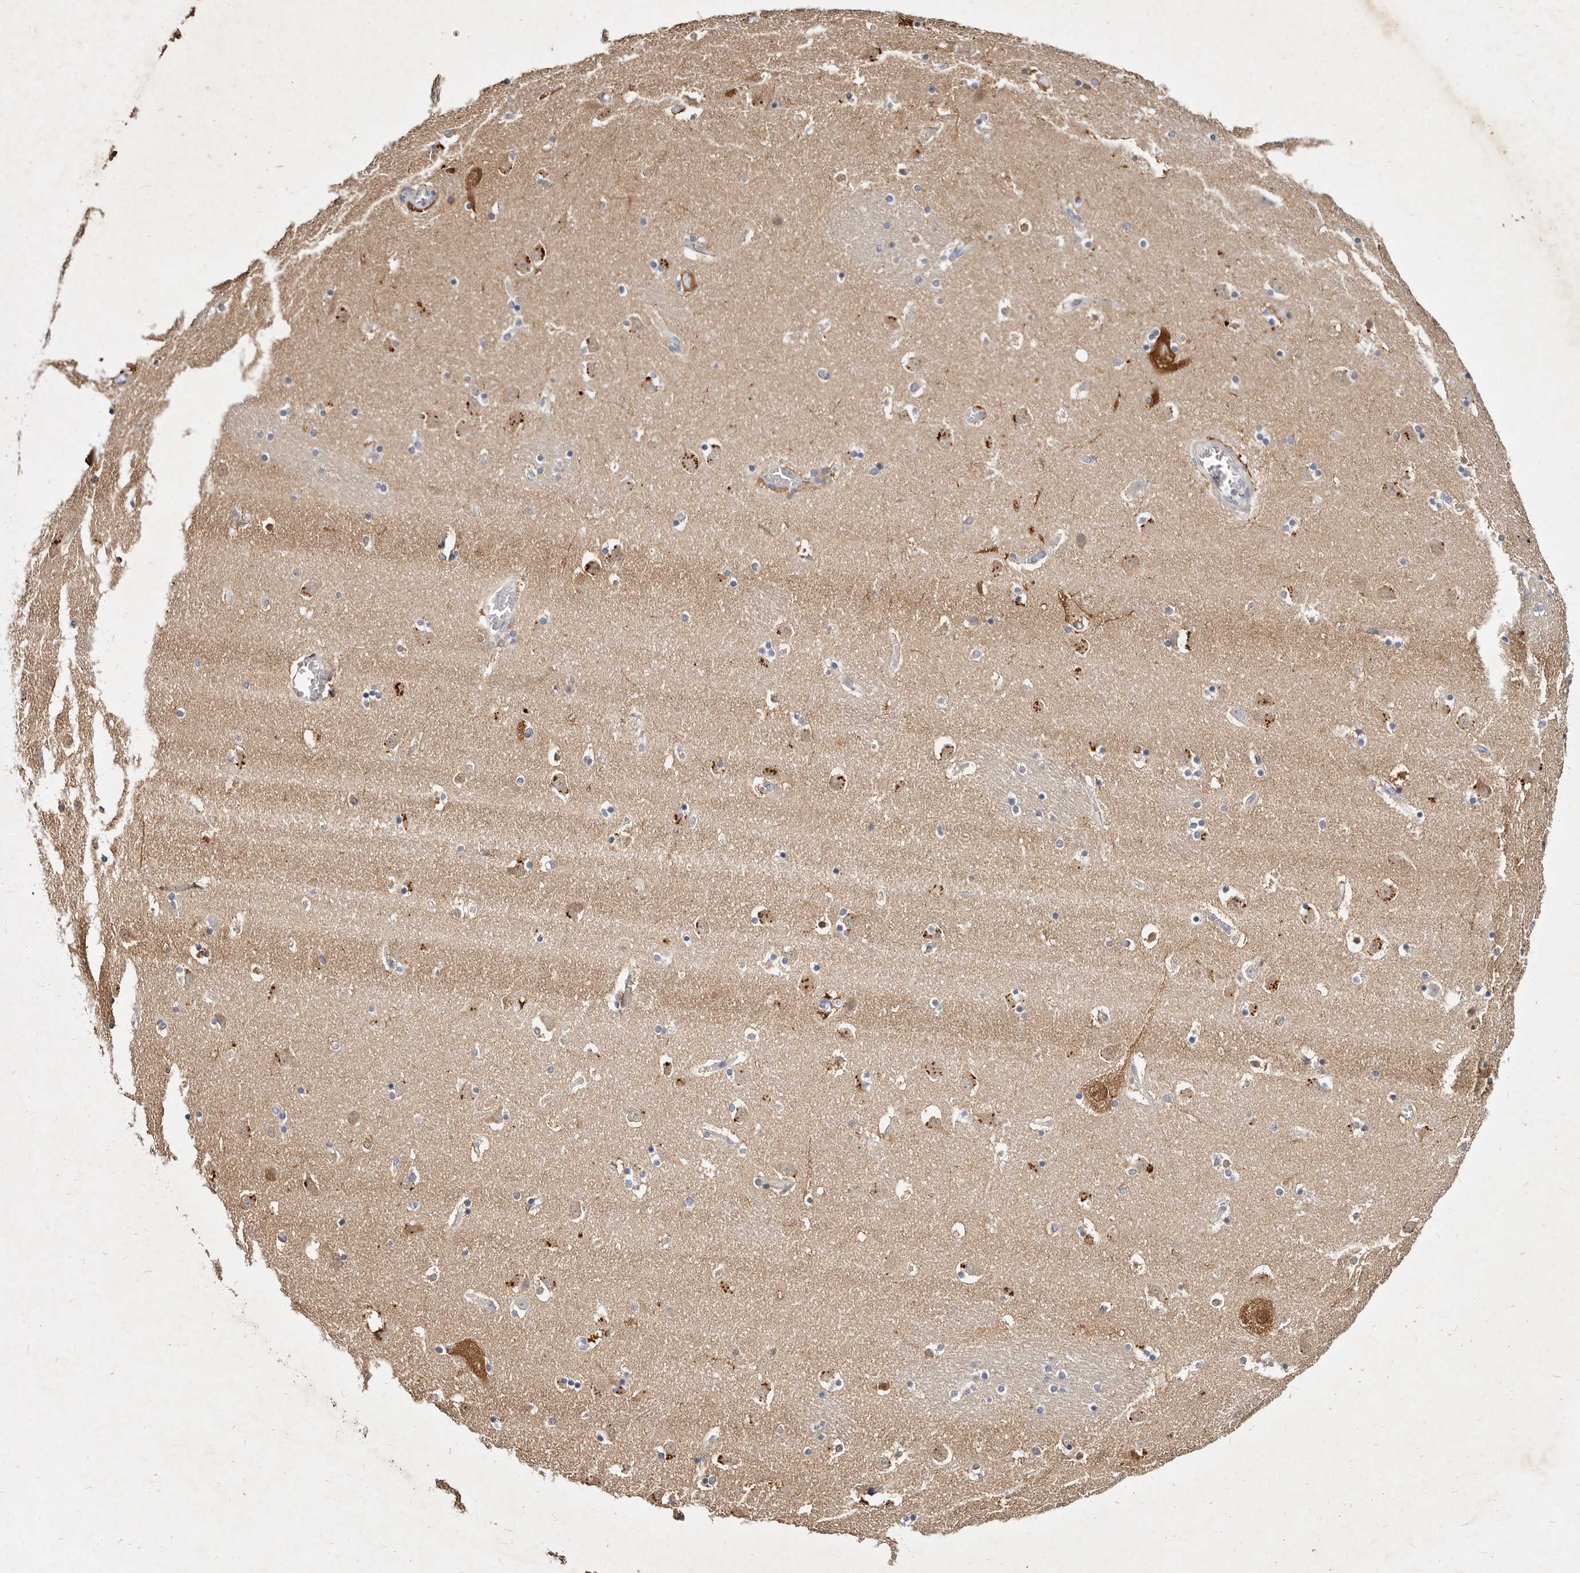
{"staining": {"intensity": "moderate", "quantity": "<25%", "location": "cytoplasmic/membranous"}, "tissue": "caudate", "cell_type": "Glial cells", "image_type": "normal", "snomed": [{"axis": "morphology", "description": "Normal tissue, NOS"}, {"axis": "topography", "description": "Lateral ventricle wall"}], "caption": "The micrograph displays staining of benign caudate, revealing moderate cytoplasmic/membranous protein staining (brown color) within glial cells. (DAB IHC with brightfield microscopy, high magnification).", "gene": "MRPS33", "patient": {"sex": "male", "age": 45}}